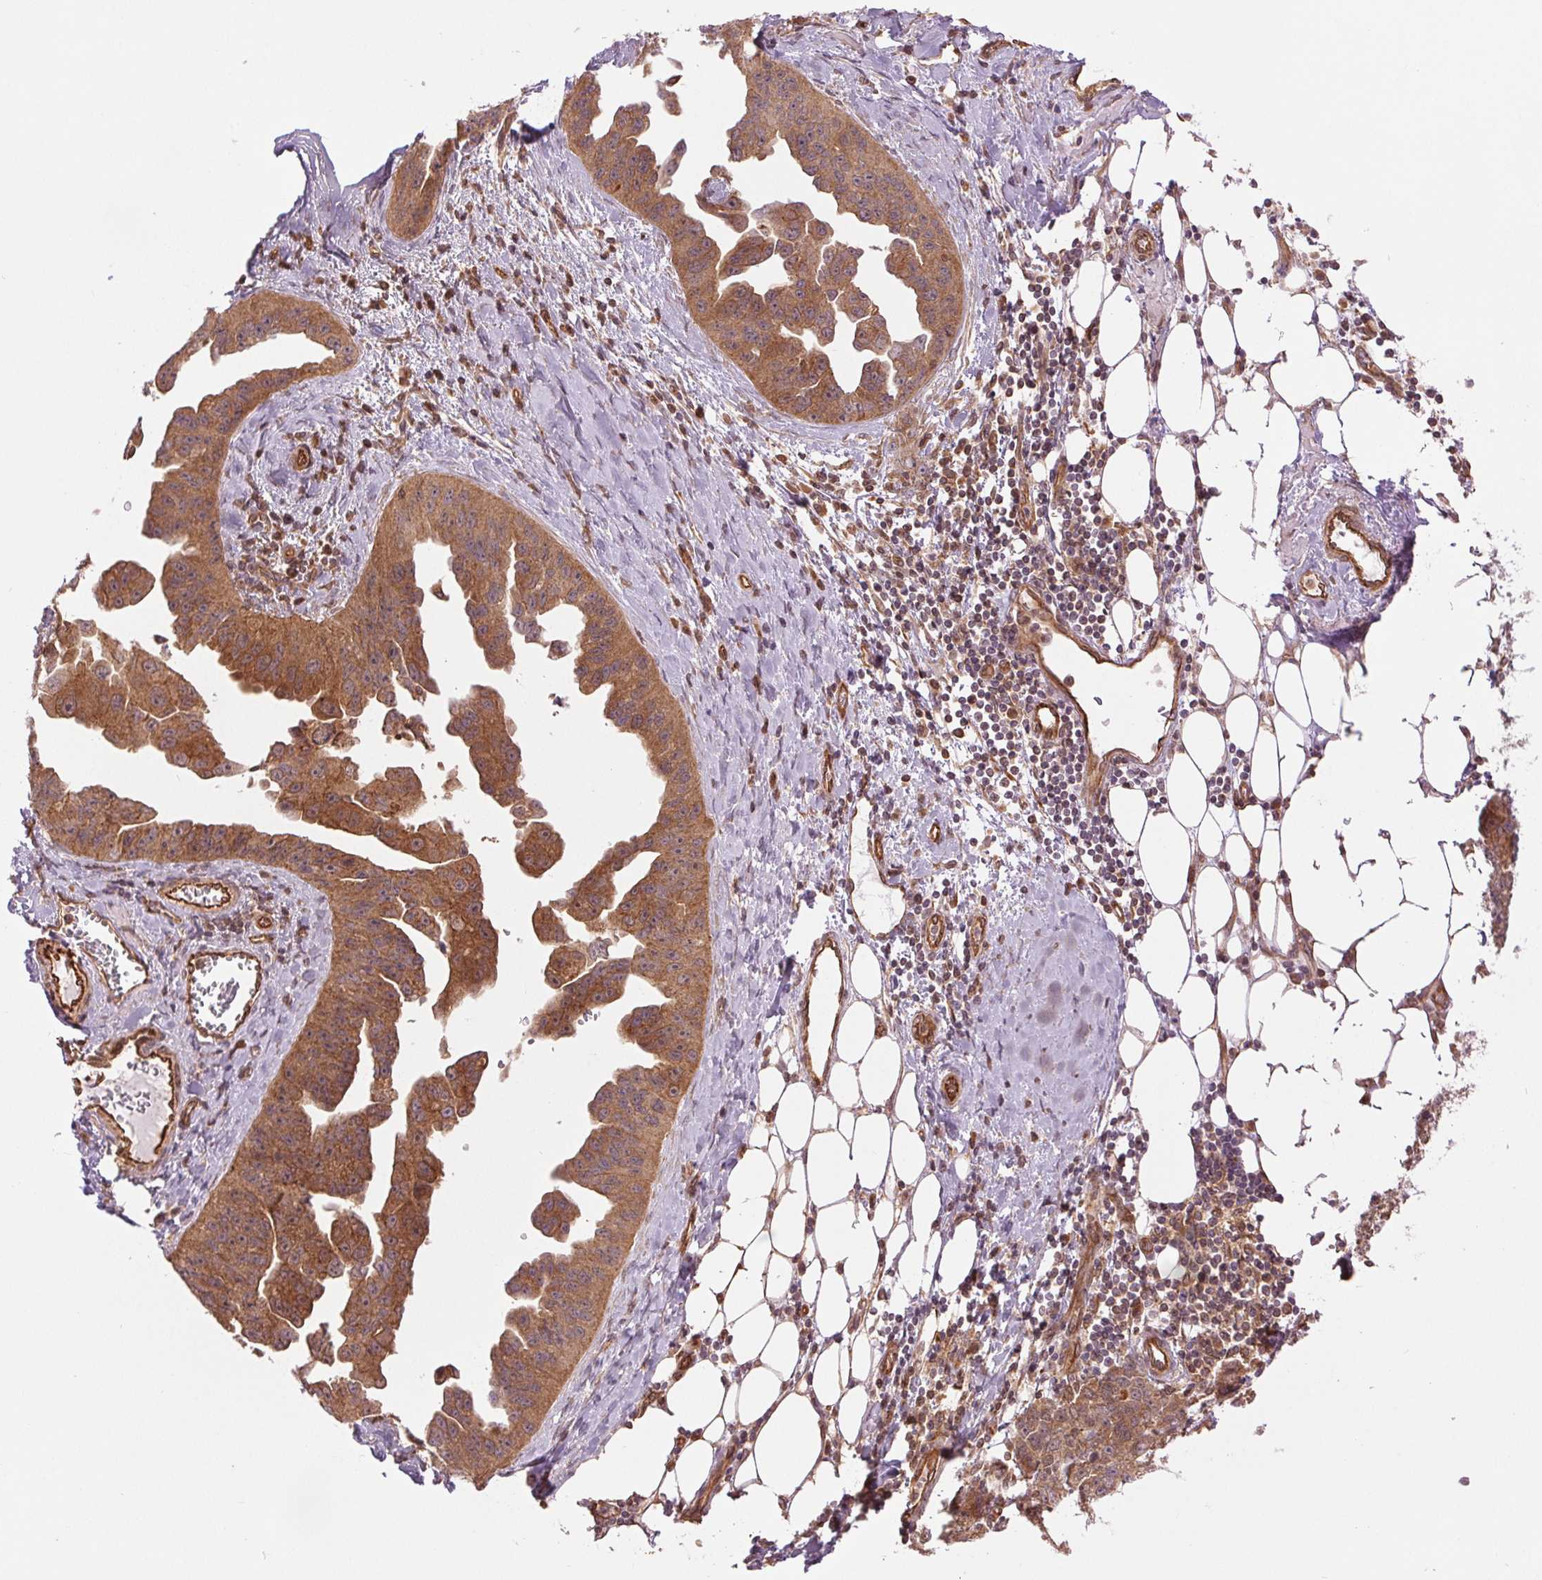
{"staining": {"intensity": "moderate", "quantity": ">75%", "location": "cytoplasmic/membranous"}, "tissue": "ovarian cancer", "cell_type": "Tumor cells", "image_type": "cancer", "snomed": [{"axis": "morphology", "description": "Cystadenocarcinoma, serous, NOS"}, {"axis": "topography", "description": "Ovary"}], "caption": "Immunohistochemical staining of ovarian cancer displays medium levels of moderate cytoplasmic/membranous positivity in approximately >75% of tumor cells.", "gene": "STARD7", "patient": {"sex": "female", "age": 75}}